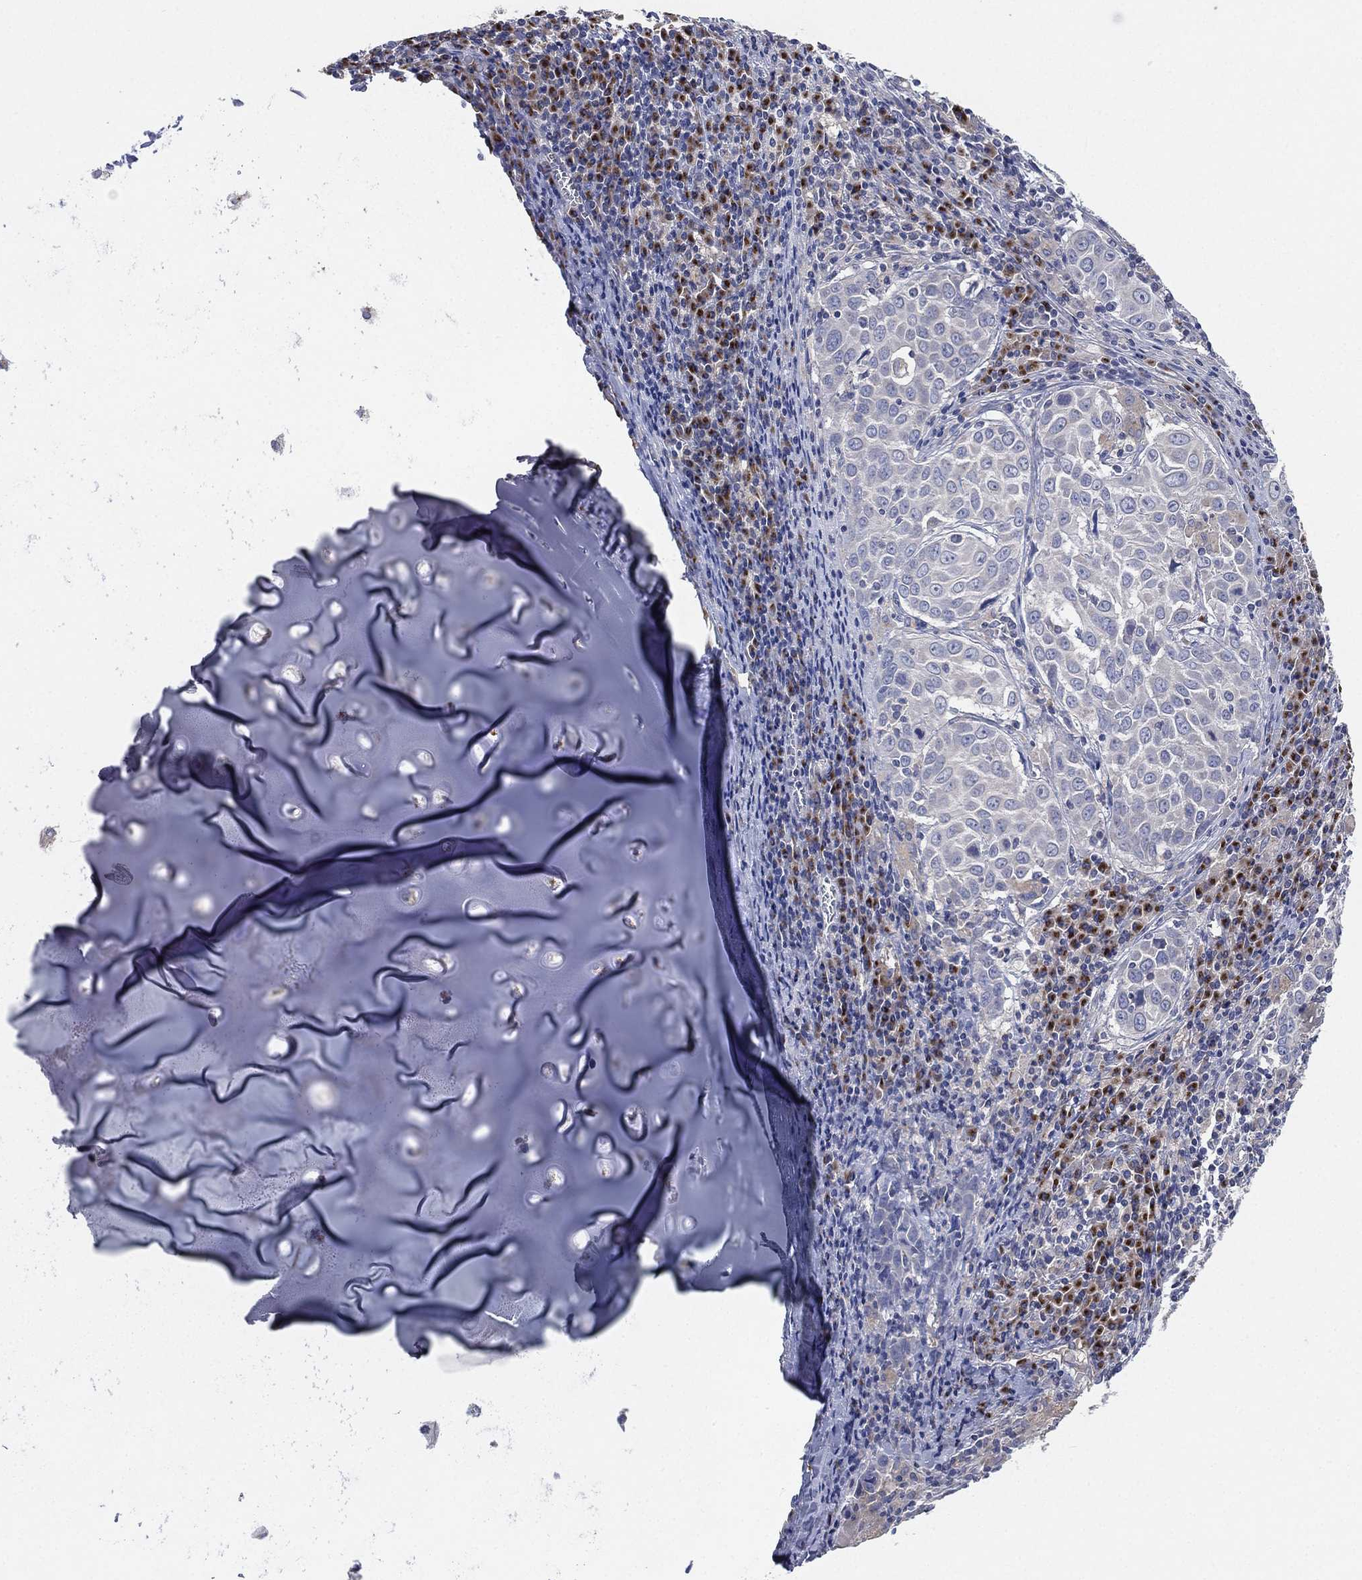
{"staining": {"intensity": "negative", "quantity": "none", "location": "none"}, "tissue": "lung cancer", "cell_type": "Tumor cells", "image_type": "cancer", "snomed": [{"axis": "morphology", "description": "Squamous cell carcinoma, NOS"}, {"axis": "topography", "description": "Lung"}], "caption": "Tumor cells show no significant protein positivity in lung cancer (squamous cell carcinoma).", "gene": "ATP8A2", "patient": {"sex": "male", "age": 57}}